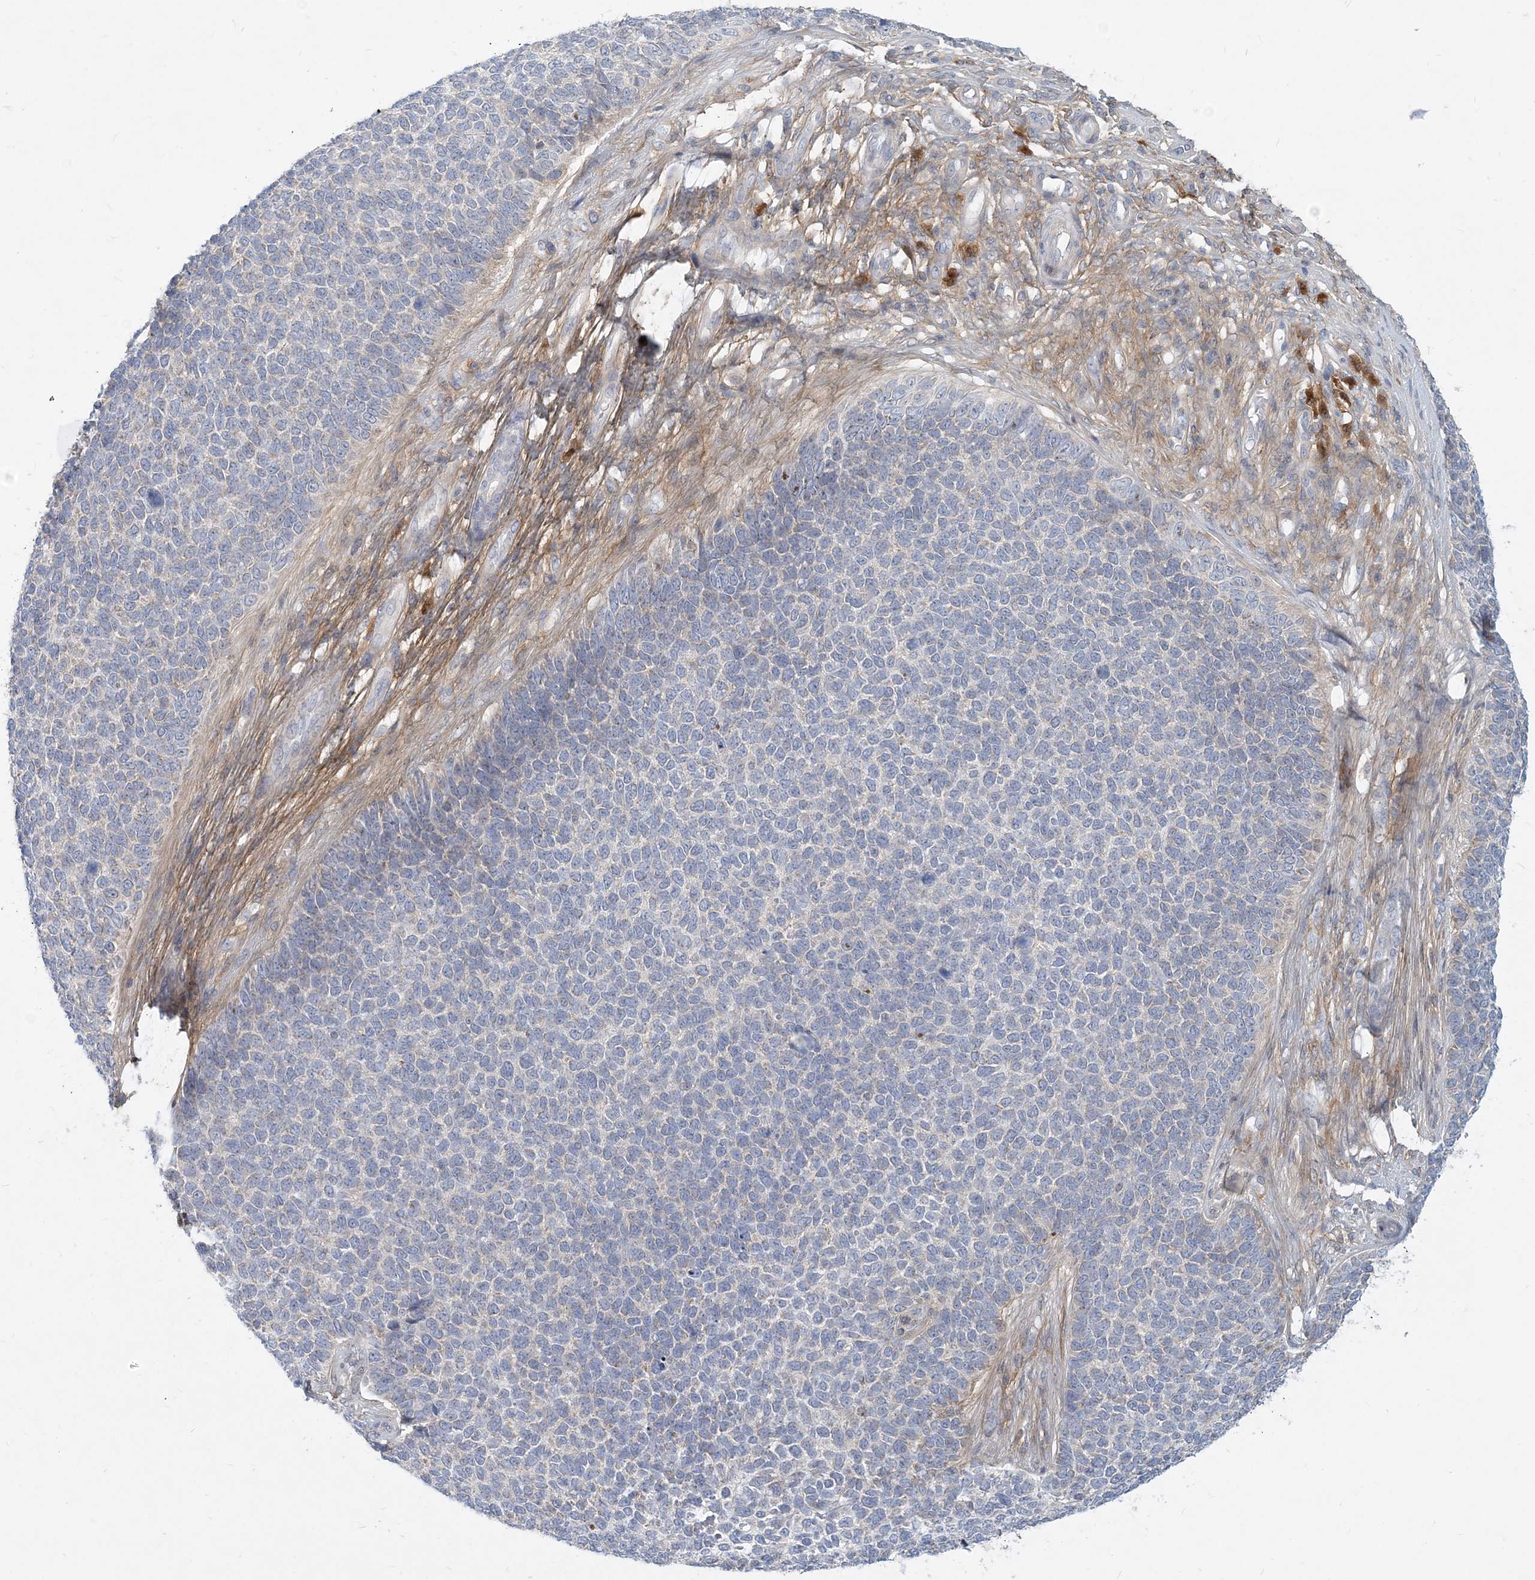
{"staining": {"intensity": "negative", "quantity": "none", "location": "none"}, "tissue": "skin cancer", "cell_type": "Tumor cells", "image_type": "cancer", "snomed": [{"axis": "morphology", "description": "Basal cell carcinoma"}, {"axis": "topography", "description": "Skin"}], "caption": "Tumor cells show no significant protein expression in skin cancer.", "gene": "GMPPA", "patient": {"sex": "female", "age": 84}}